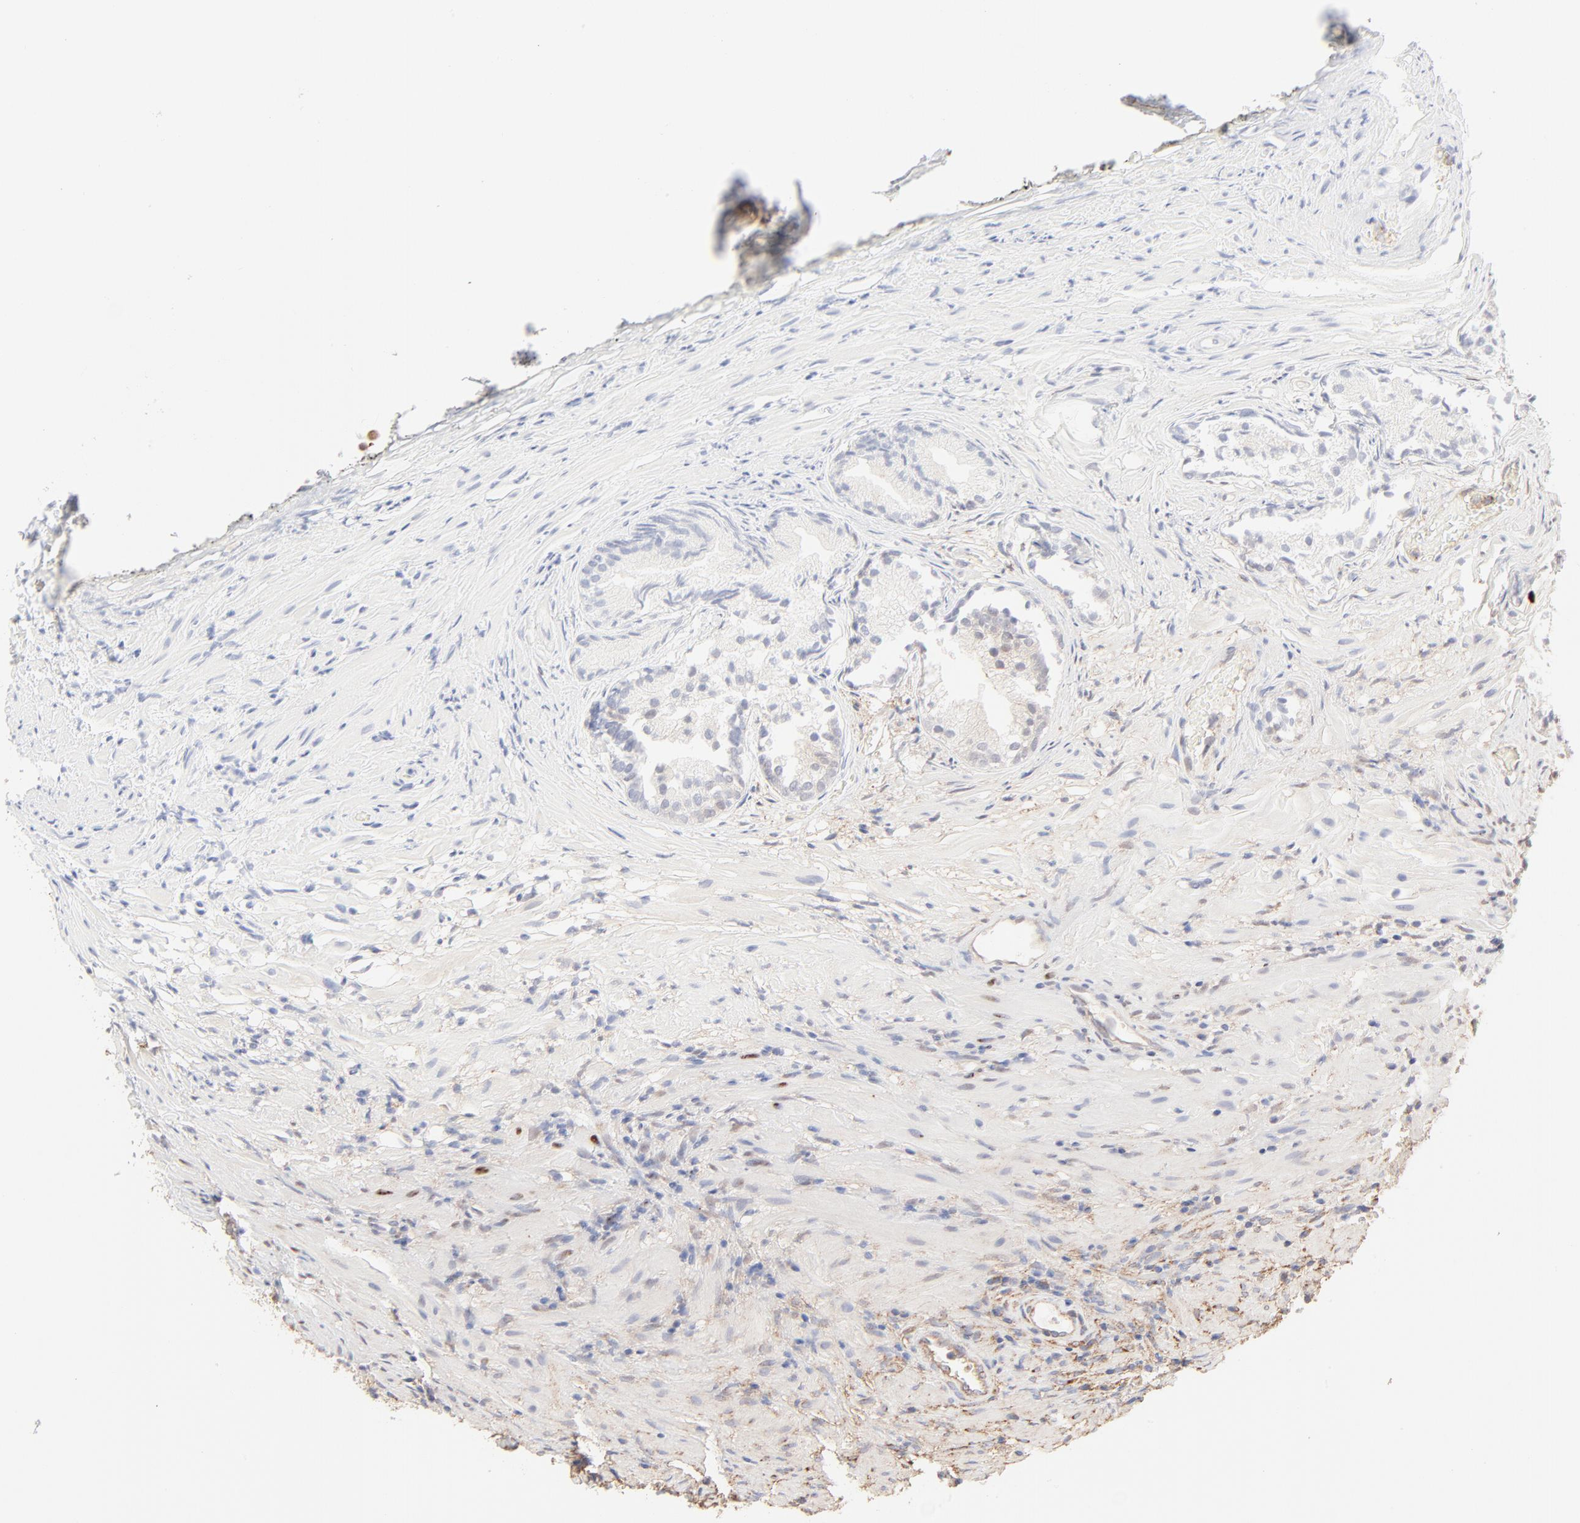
{"staining": {"intensity": "moderate", "quantity": ">75%", "location": "cytoplasmic/membranous"}, "tissue": "prostate", "cell_type": "Glandular cells", "image_type": "normal", "snomed": [{"axis": "morphology", "description": "Normal tissue, NOS"}, {"axis": "topography", "description": "Prostate"}], "caption": "Immunohistochemistry micrograph of normal human prostate stained for a protein (brown), which exhibits medium levels of moderate cytoplasmic/membranous expression in about >75% of glandular cells.", "gene": "CLTB", "patient": {"sex": "male", "age": 76}}